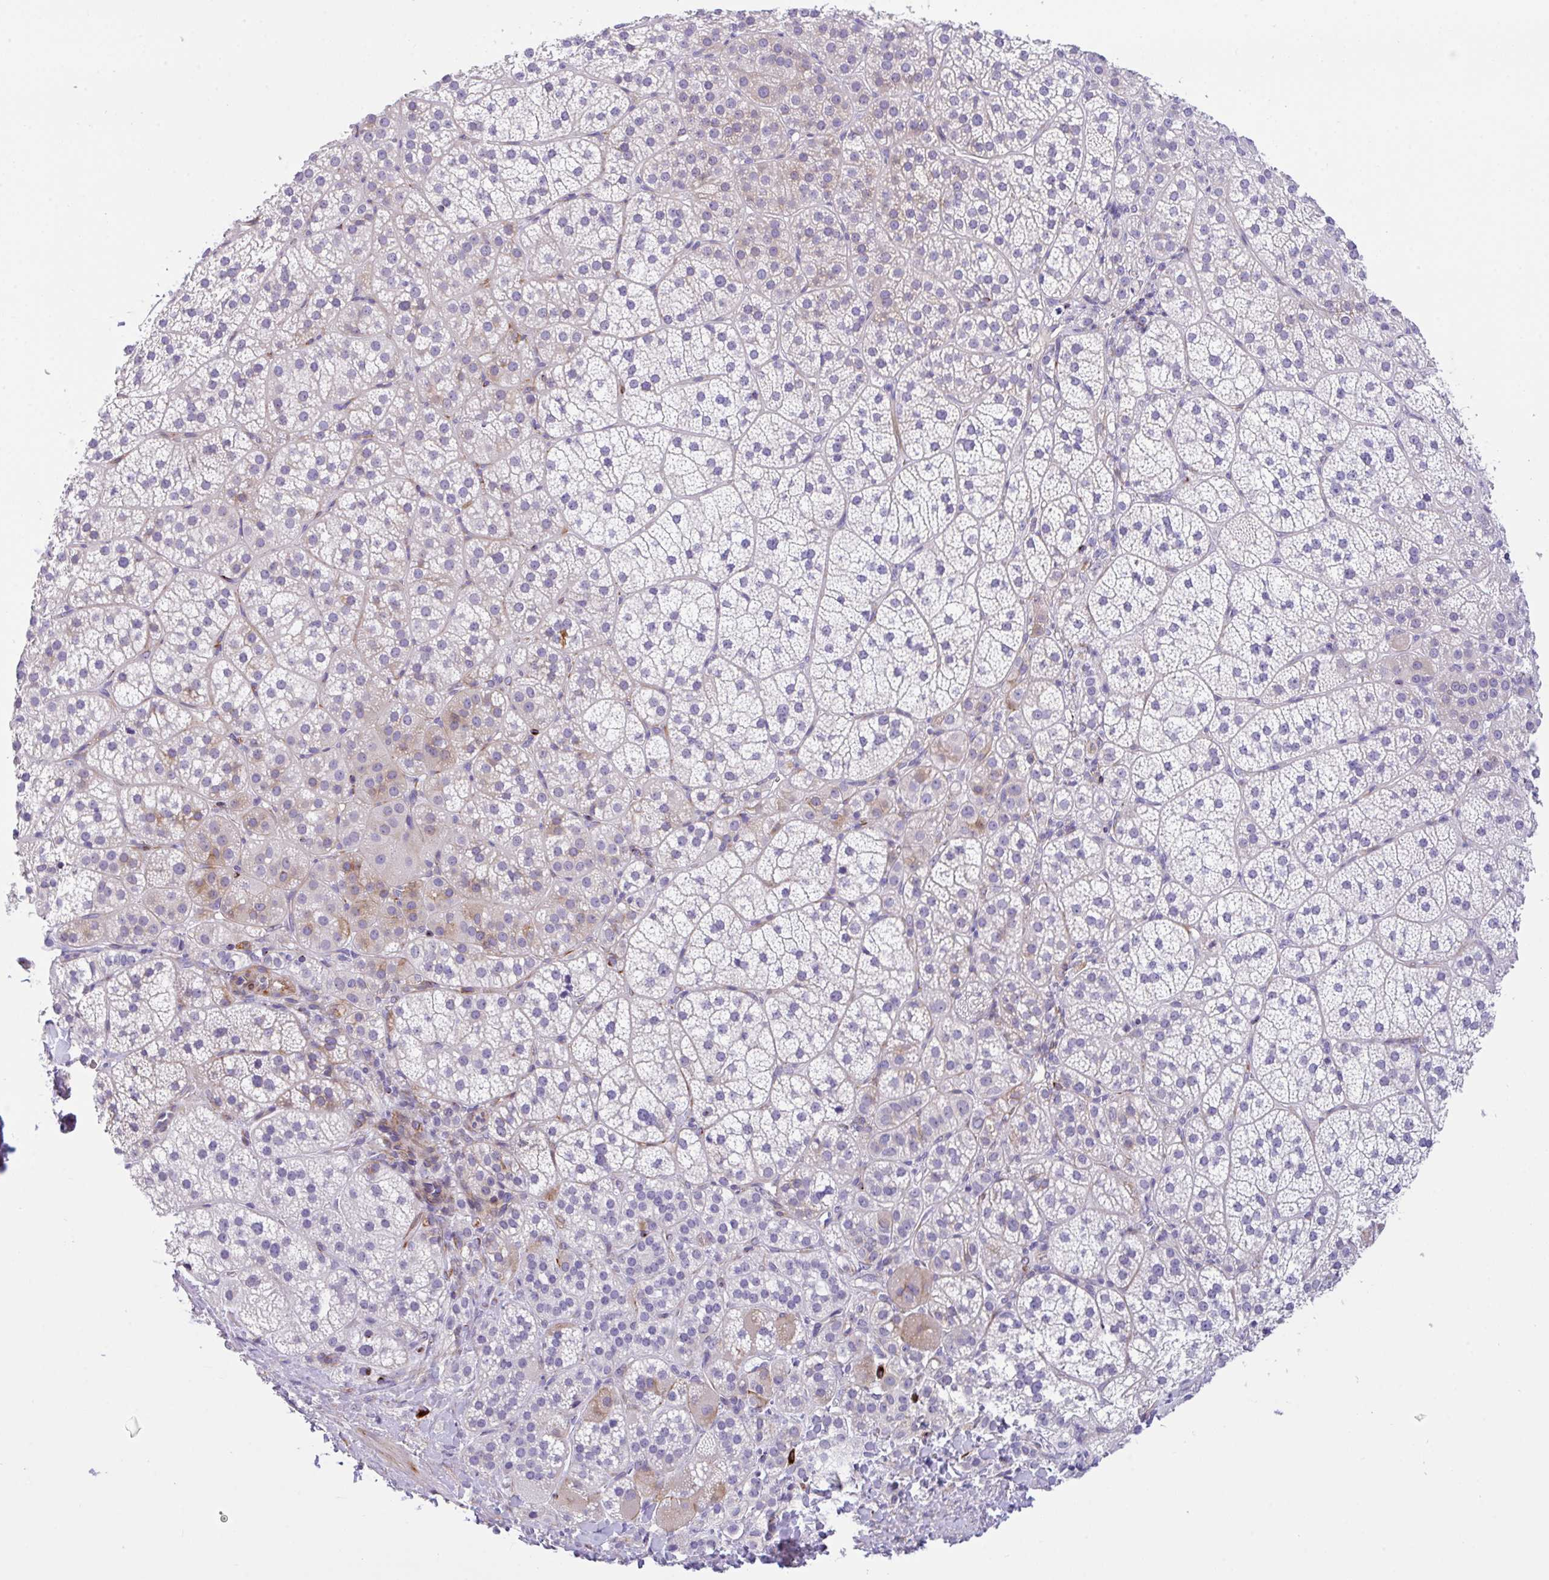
{"staining": {"intensity": "moderate", "quantity": "<25%", "location": "cytoplasmic/membranous"}, "tissue": "adrenal gland", "cell_type": "Glandular cells", "image_type": "normal", "snomed": [{"axis": "morphology", "description": "Normal tissue, NOS"}, {"axis": "topography", "description": "Adrenal gland"}], "caption": "Immunohistochemical staining of unremarkable adrenal gland demonstrates moderate cytoplasmic/membranous protein expression in about <25% of glandular cells.", "gene": "FBXL20", "patient": {"sex": "female", "age": 60}}